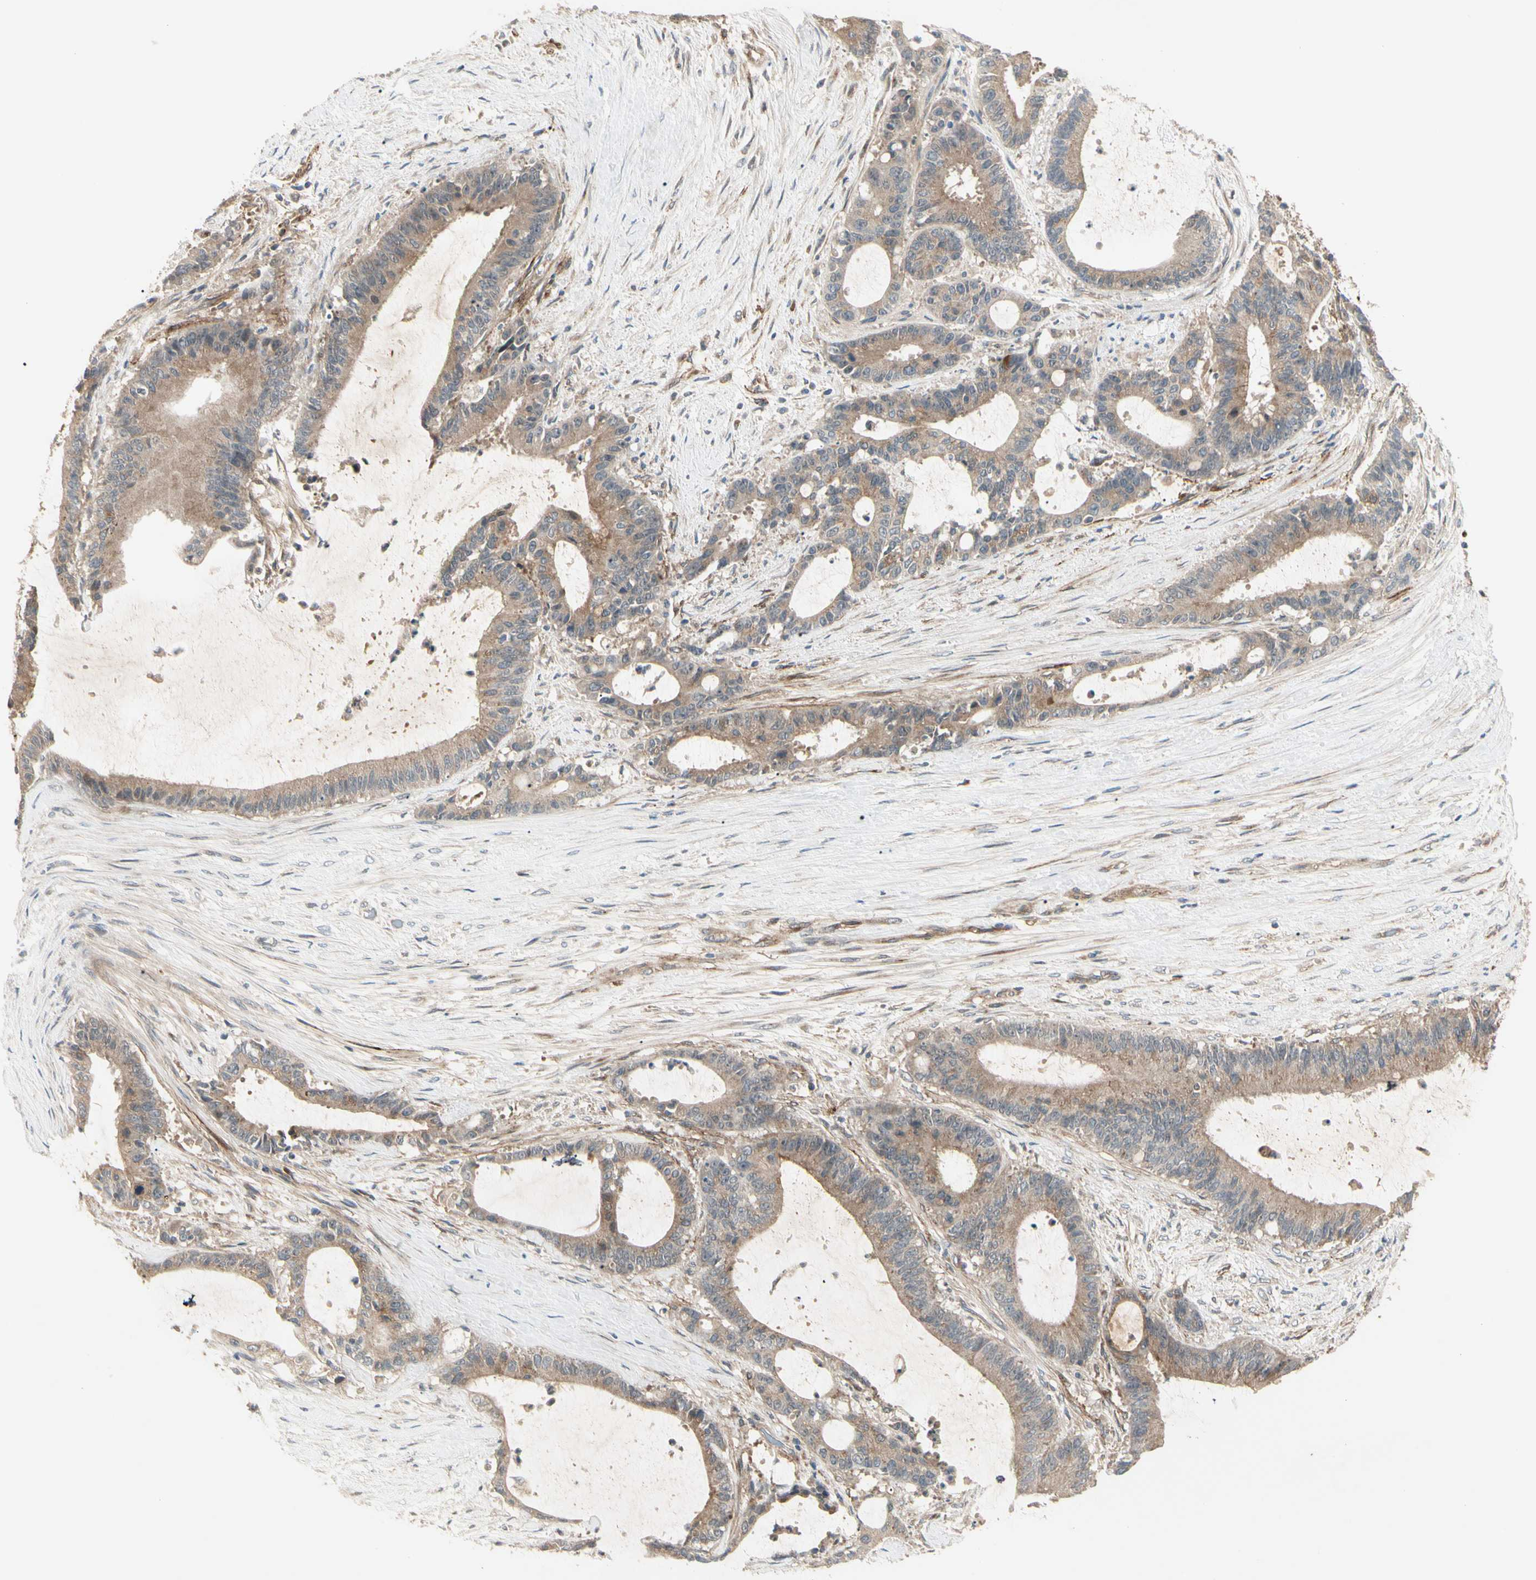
{"staining": {"intensity": "moderate", "quantity": ">75%", "location": "cytoplasmic/membranous"}, "tissue": "liver cancer", "cell_type": "Tumor cells", "image_type": "cancer", "snomed": [{"axis": "morphology", "description": "Cholangiocarcinoma"}, {"axis": "topography", "description": "Liver"}], "caption": "Cholangiocarcinoma (liver) stained with a brown dye demonstrates moderate cytoplasmic/membranous positive staining in about >75% of tumor cells.", "gene": "F2R", "patient": {"sex": "female", "age": 73}}